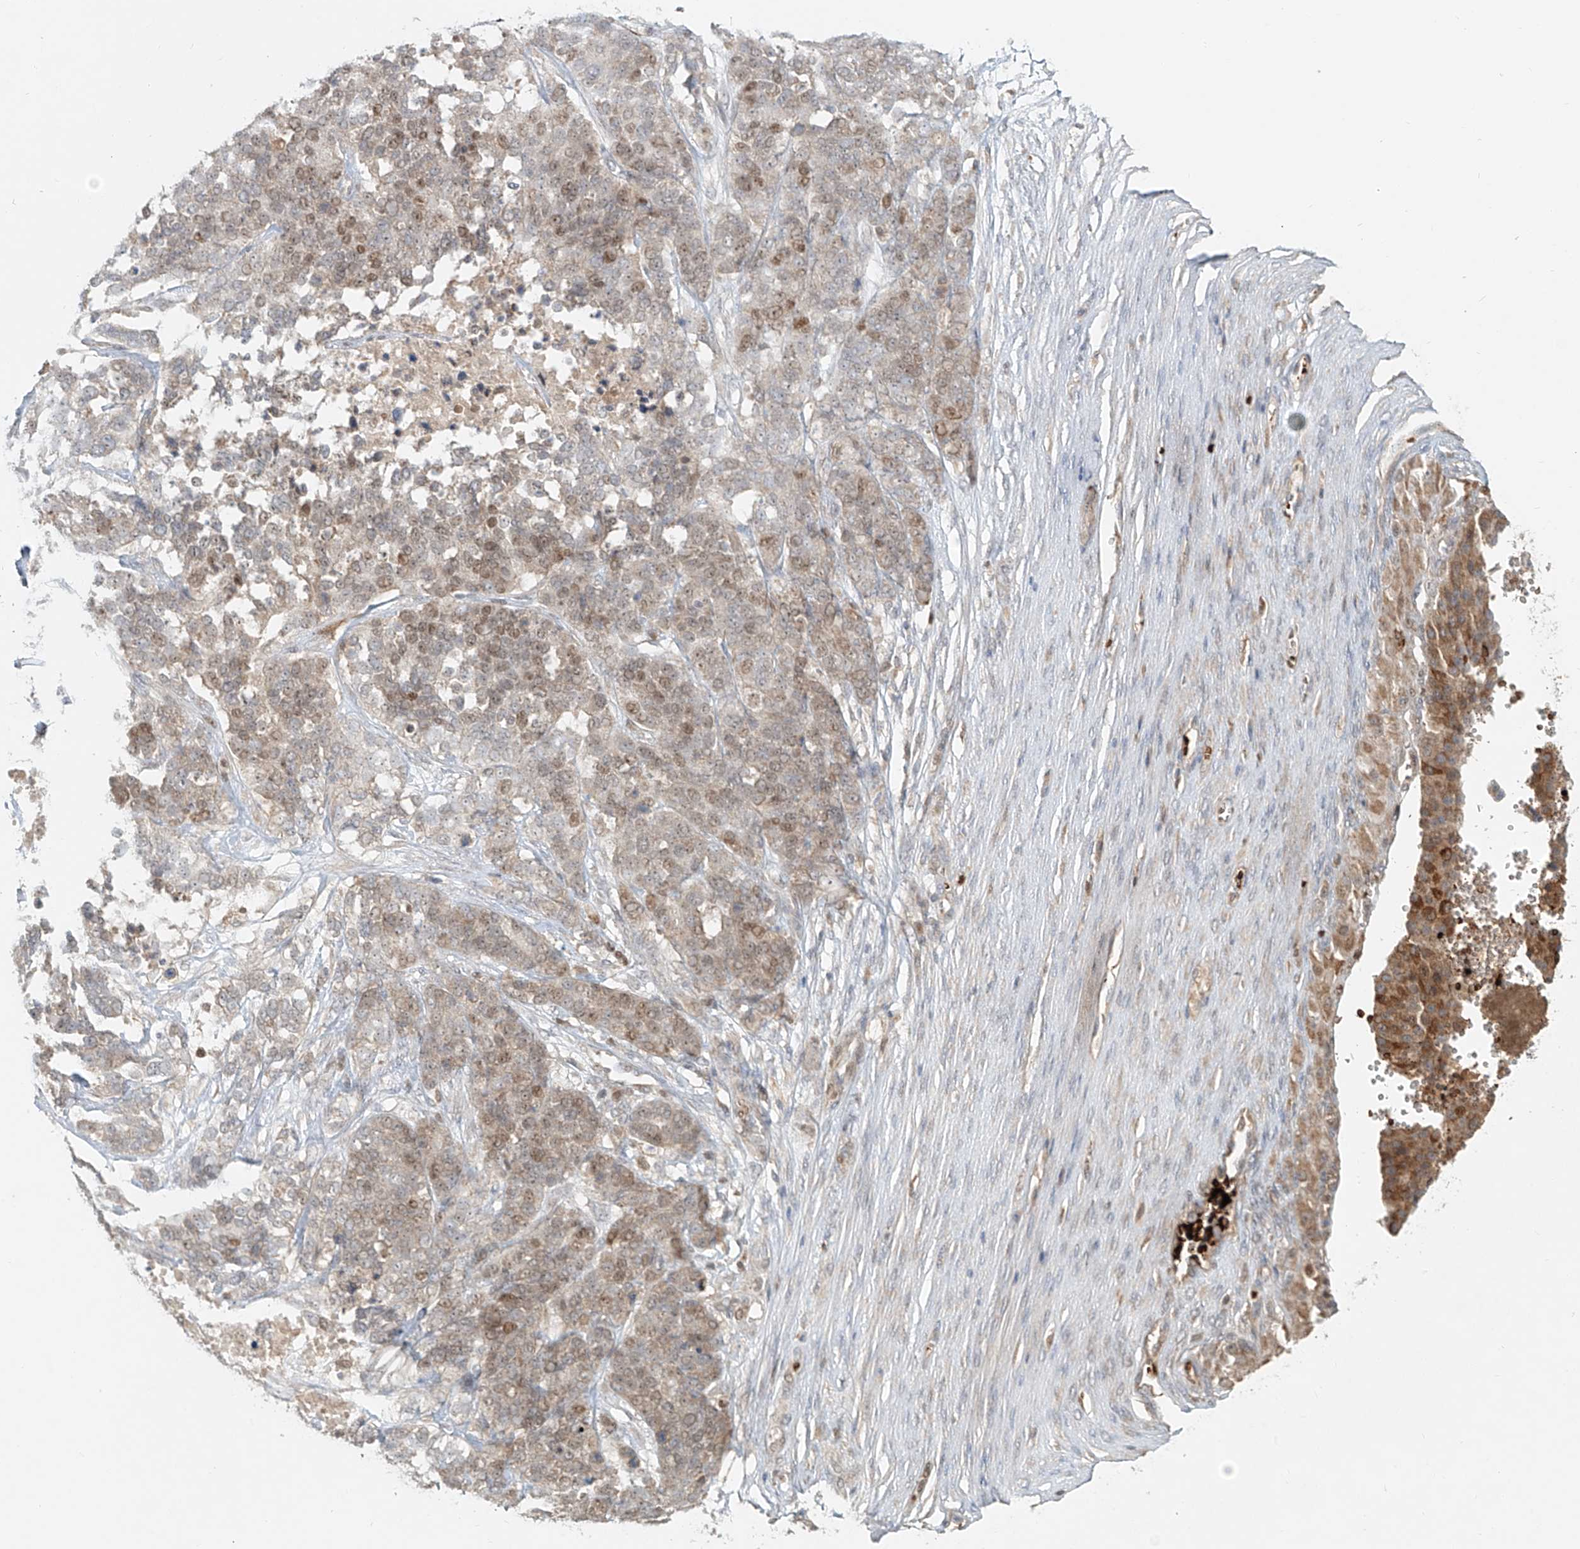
{"staining": {"intensity": "moderate", "quantity": "25%-75%", "location": "cytoplasmic/membranous,nuclear"}, "tissue": "ovarian cancer", "cell_type": "Tumor cells", "image_type": "cancer", "snomed": [{"axis": "morphology", "description": "Cystadenocarcinoma, serous, NOS"}, {"axis": "topography", "description": "Ovary"}], "caption": "IHC staining of ovarian serous cystadenocarcinoma, which reveals medium levels of moderate cytoplasmic/membranous and nuclear staining in approximately 25%-75% of tumor cells indicating moderate cytoplasmic/membranous and nuclear protein positivity. The staining was performed using DAB (brown) for protein detection and nuclei were counterstained in hematoxylin (blue).", "gene": "FGD2", "patient": {"sex": "female", "age": 44}}